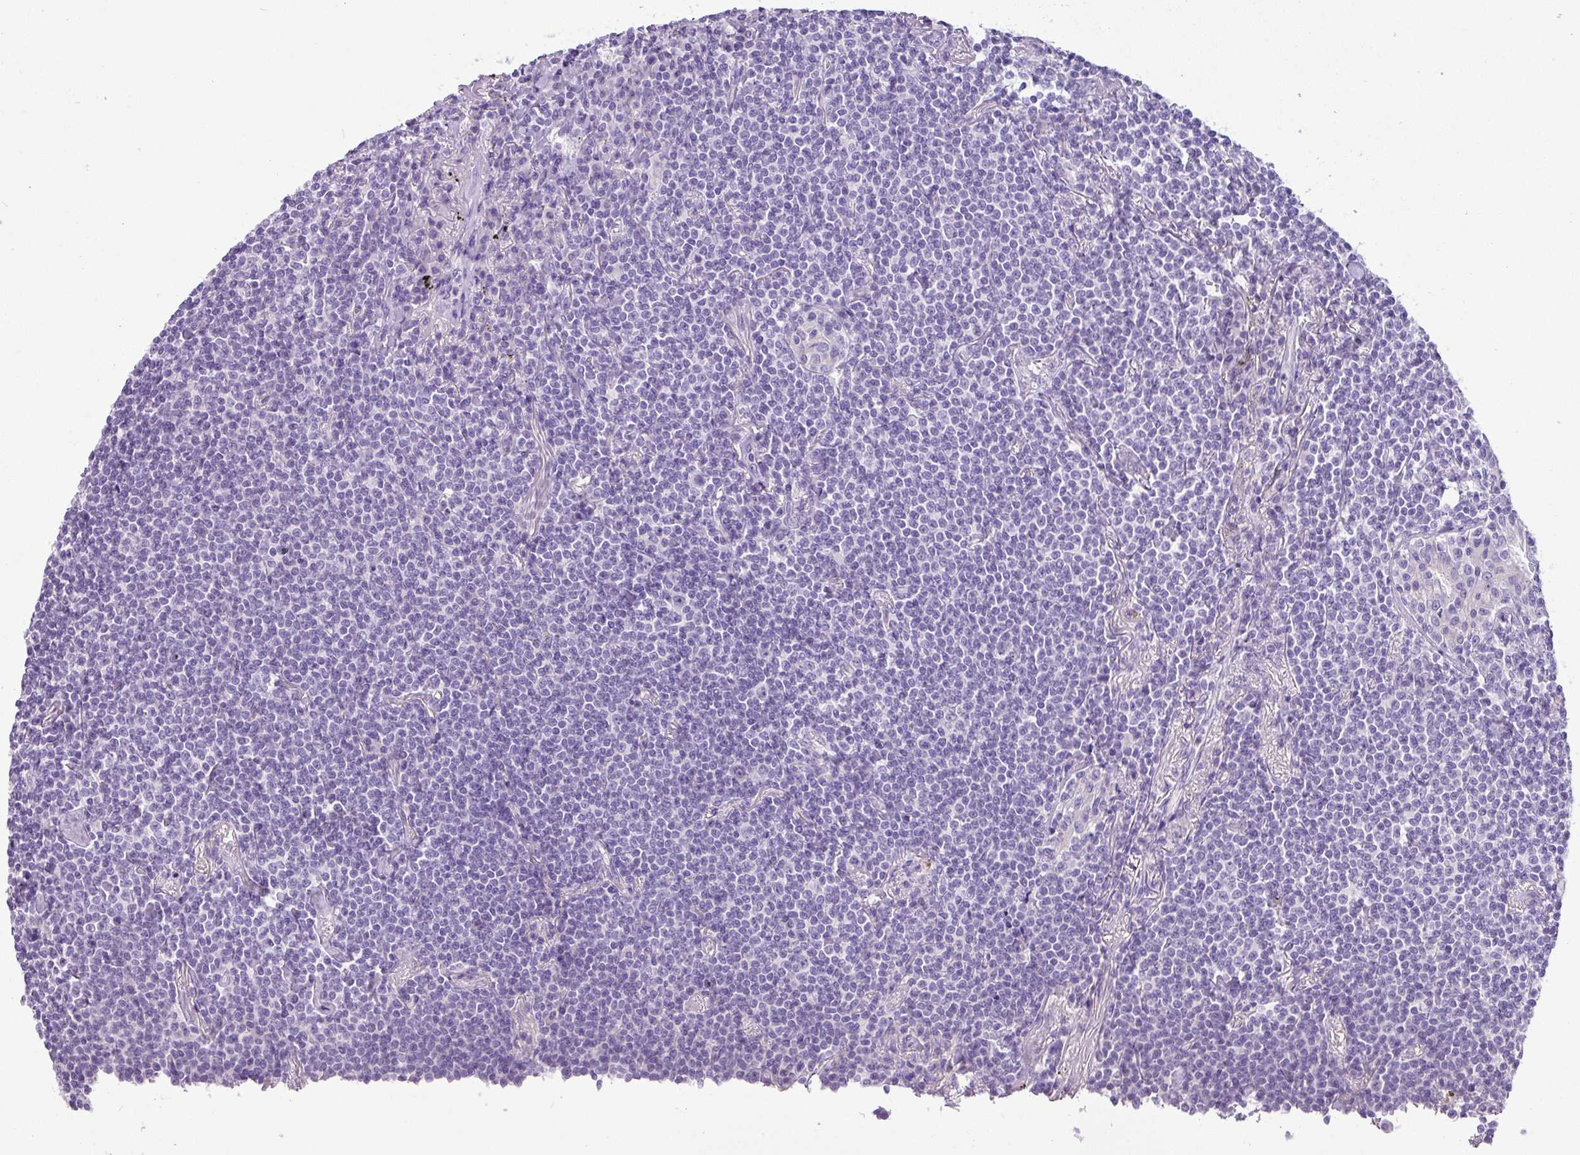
{"staining": {"intensity": "negative", "quantity": "none", "location": "none"}, "tissue": "lymphoma", "cell_type": "Tumor cells", "image_type": "cancer", "snomed": [{"axis": "morphology", "description": "Malignant lymphoma, non-Hodgkin's type, Low grade"}, {"axis": "topography", "description": "Lung"}], "caption": "This is an IHC image of human lymphoma. There is no expression in tumor cells.", "gene": "MRM2", "patient": {"sex": "female", "age": 71}}